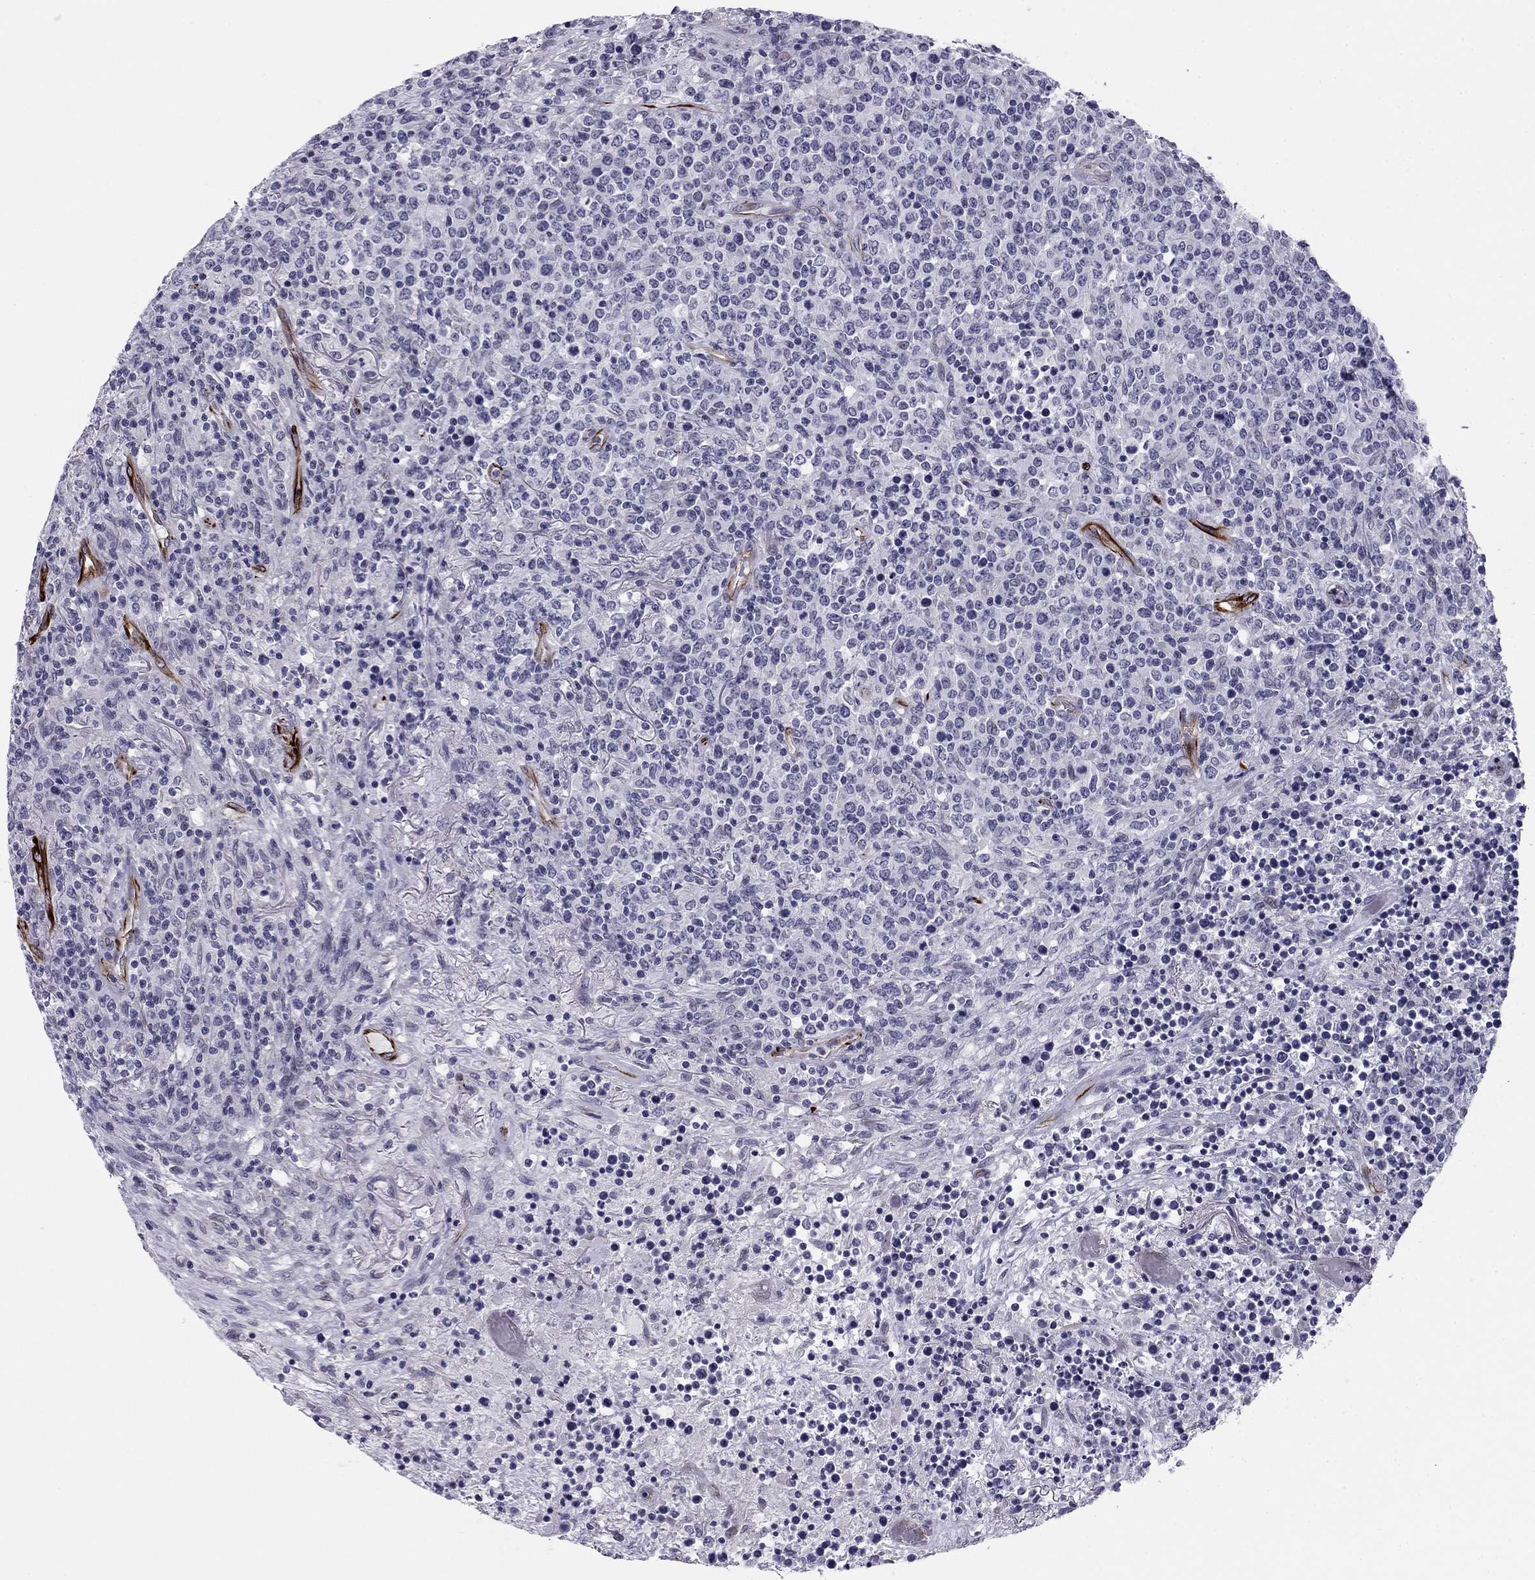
{"staining": {"intensity": "negative", "quantity": "none", "location": "none"}, "tissue": "lymphoma", "cell_type": "Tumor cells", "image_type": "cancer", "snomed": [{"axis": "morphology", "description": "Malignant lymphoma, non-Hodgkin's type, High grade"}, {"axis": "topography", "description": "Lung"}], "caption": "High magnification brightfield microscopy of lymphoma stained with DAB (brown) and counterstained with hematoxylin (blue): tumor cells show no significant positivity.", "gene": "ANKS4B", "patient": {"sex": "male", "age": 79}}